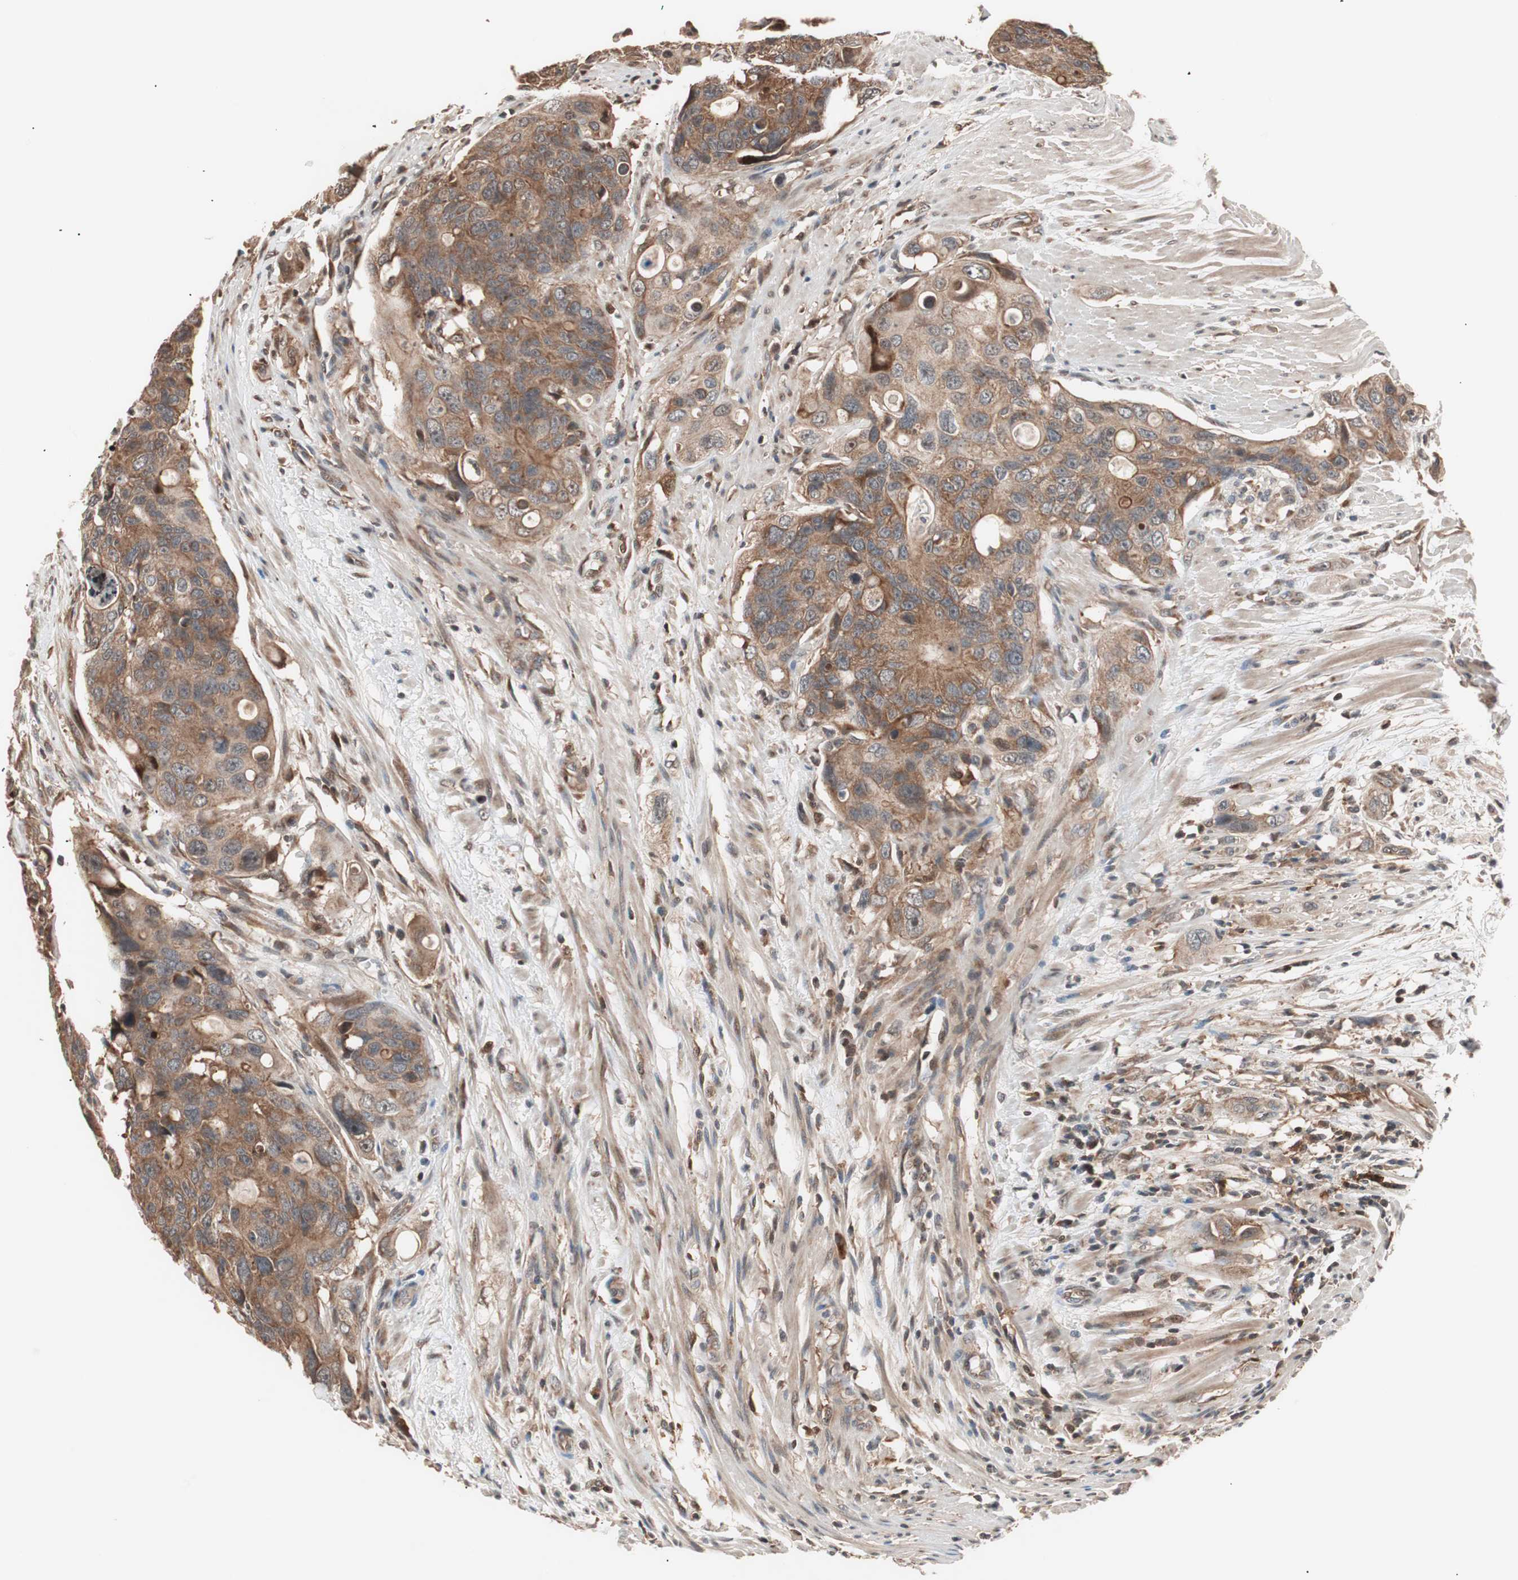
{"staining": {"intensity": "moderate", "quantity": ">75%", "location": "cytoplasmic/membranous"}, "tissue": "colorectal cancer", "cell_type": "Tumor cells", "image_type": "cancer", "snomed": [{"axis": "morphology", "description": "Adenocarcinoma, NOS"}, {"axis": "topography", "description": "Colon"}], "caption": "IHC of human adenocarcinoma (colorectal) shows medium levels of moderate cytoplasmic/membranous staining in approximately >75% of tumor cells.", "gene": "NF2", "patient": {"sex": "female", "age": 57}}